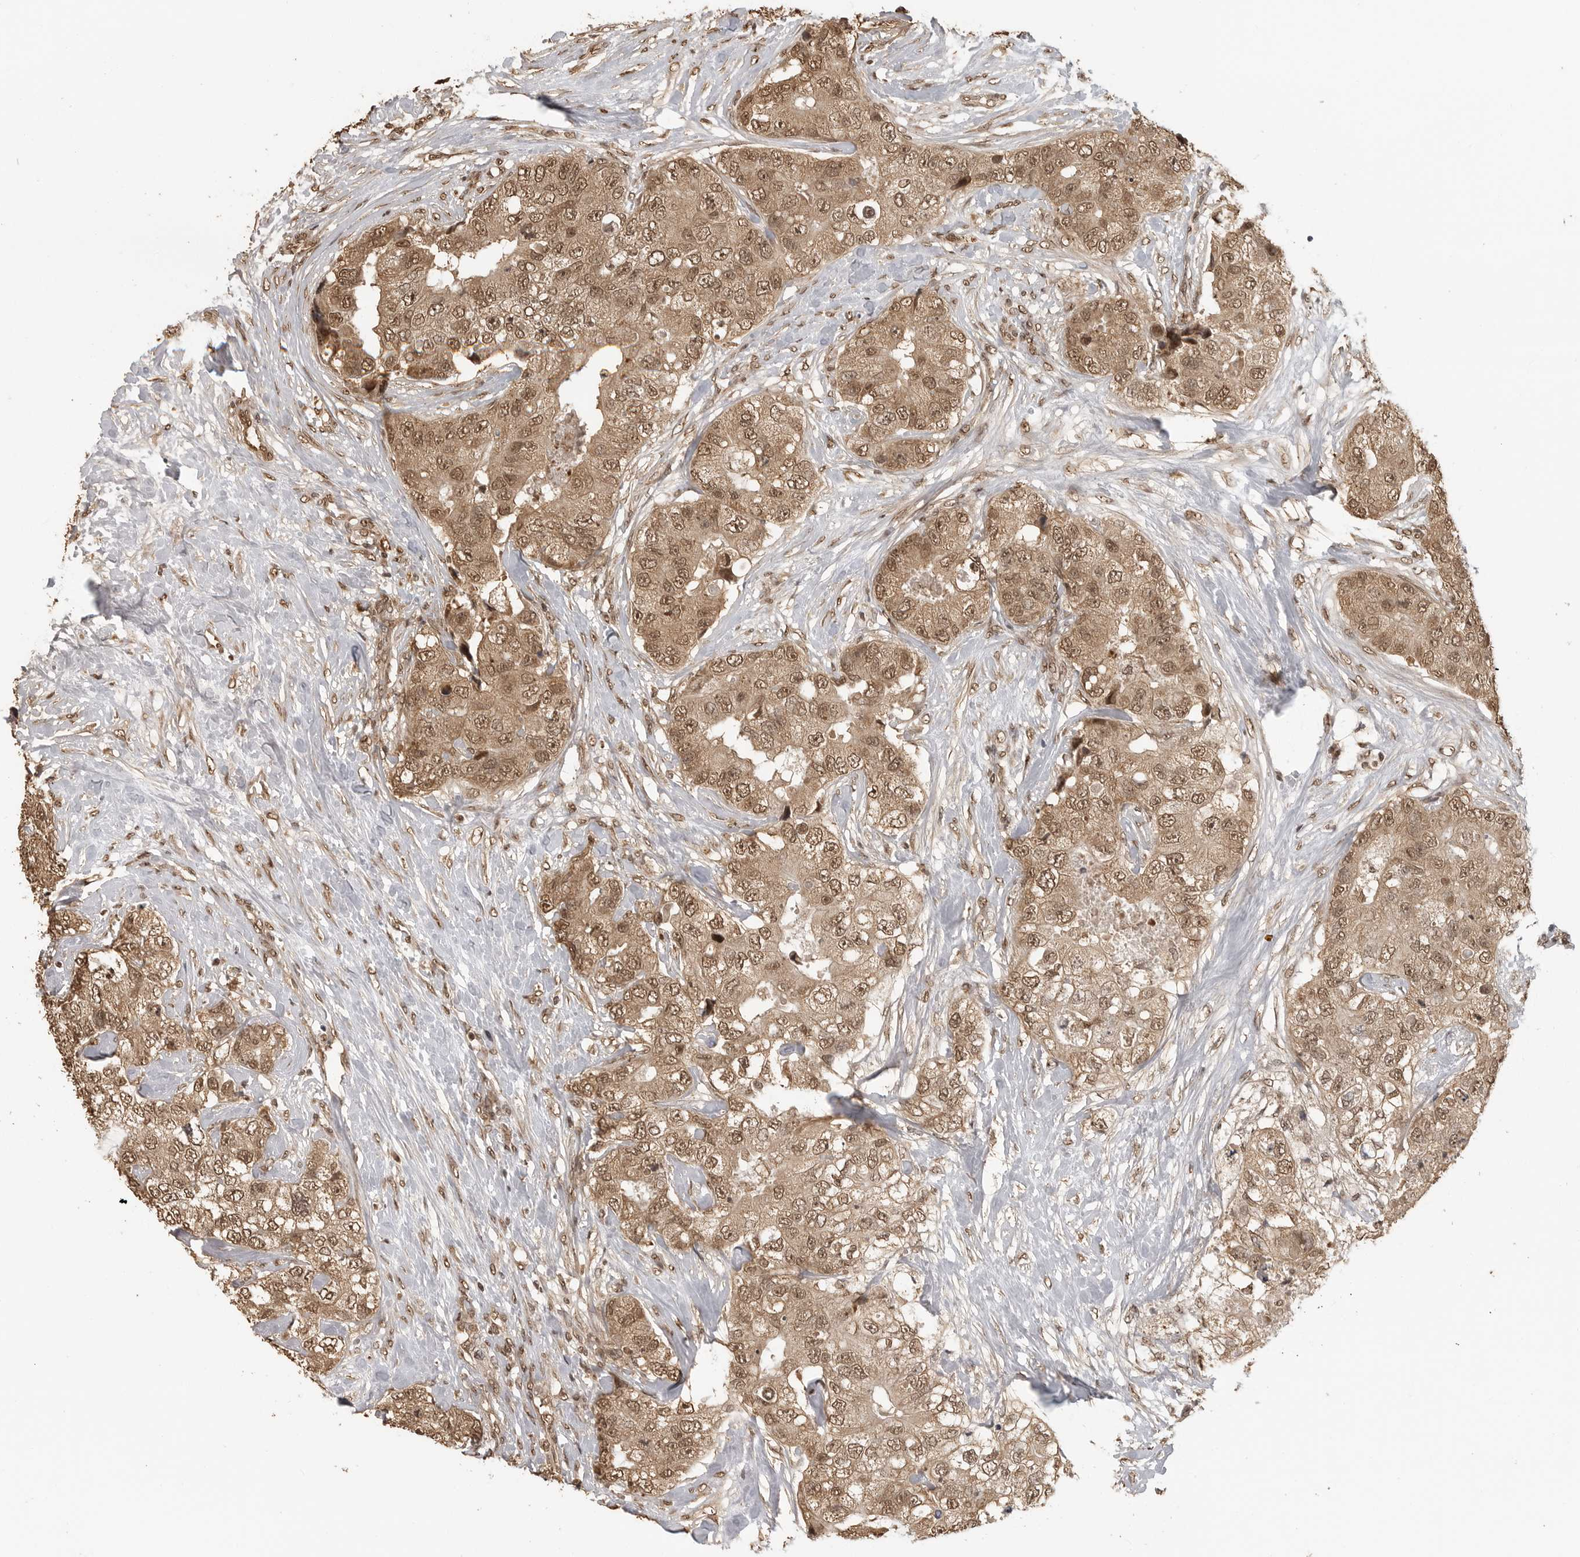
{"staining": {"intensity": "moderate", "quantity": ">75%", "location": "cytoplasmic/membranous,nuclear"}, "tissue": "breast cancer", "cell_type": "Tumor cells", "image_type": "cancer", "snomed": [{"axis": "morphology", "description": "Duct carcinoma"}, {"axis": "topography", "description": "Breast"}], "caption": "Immunohistochemistry micrograph of breast cancer stained for a protein (brown), which demonstrates medium levels of moderate cytoplasmic/membranous and nuclear positivity in approximately >75% of tumor cells.", "gene": "CLOCK", "patient": {"sex": "female", "age": 62}}